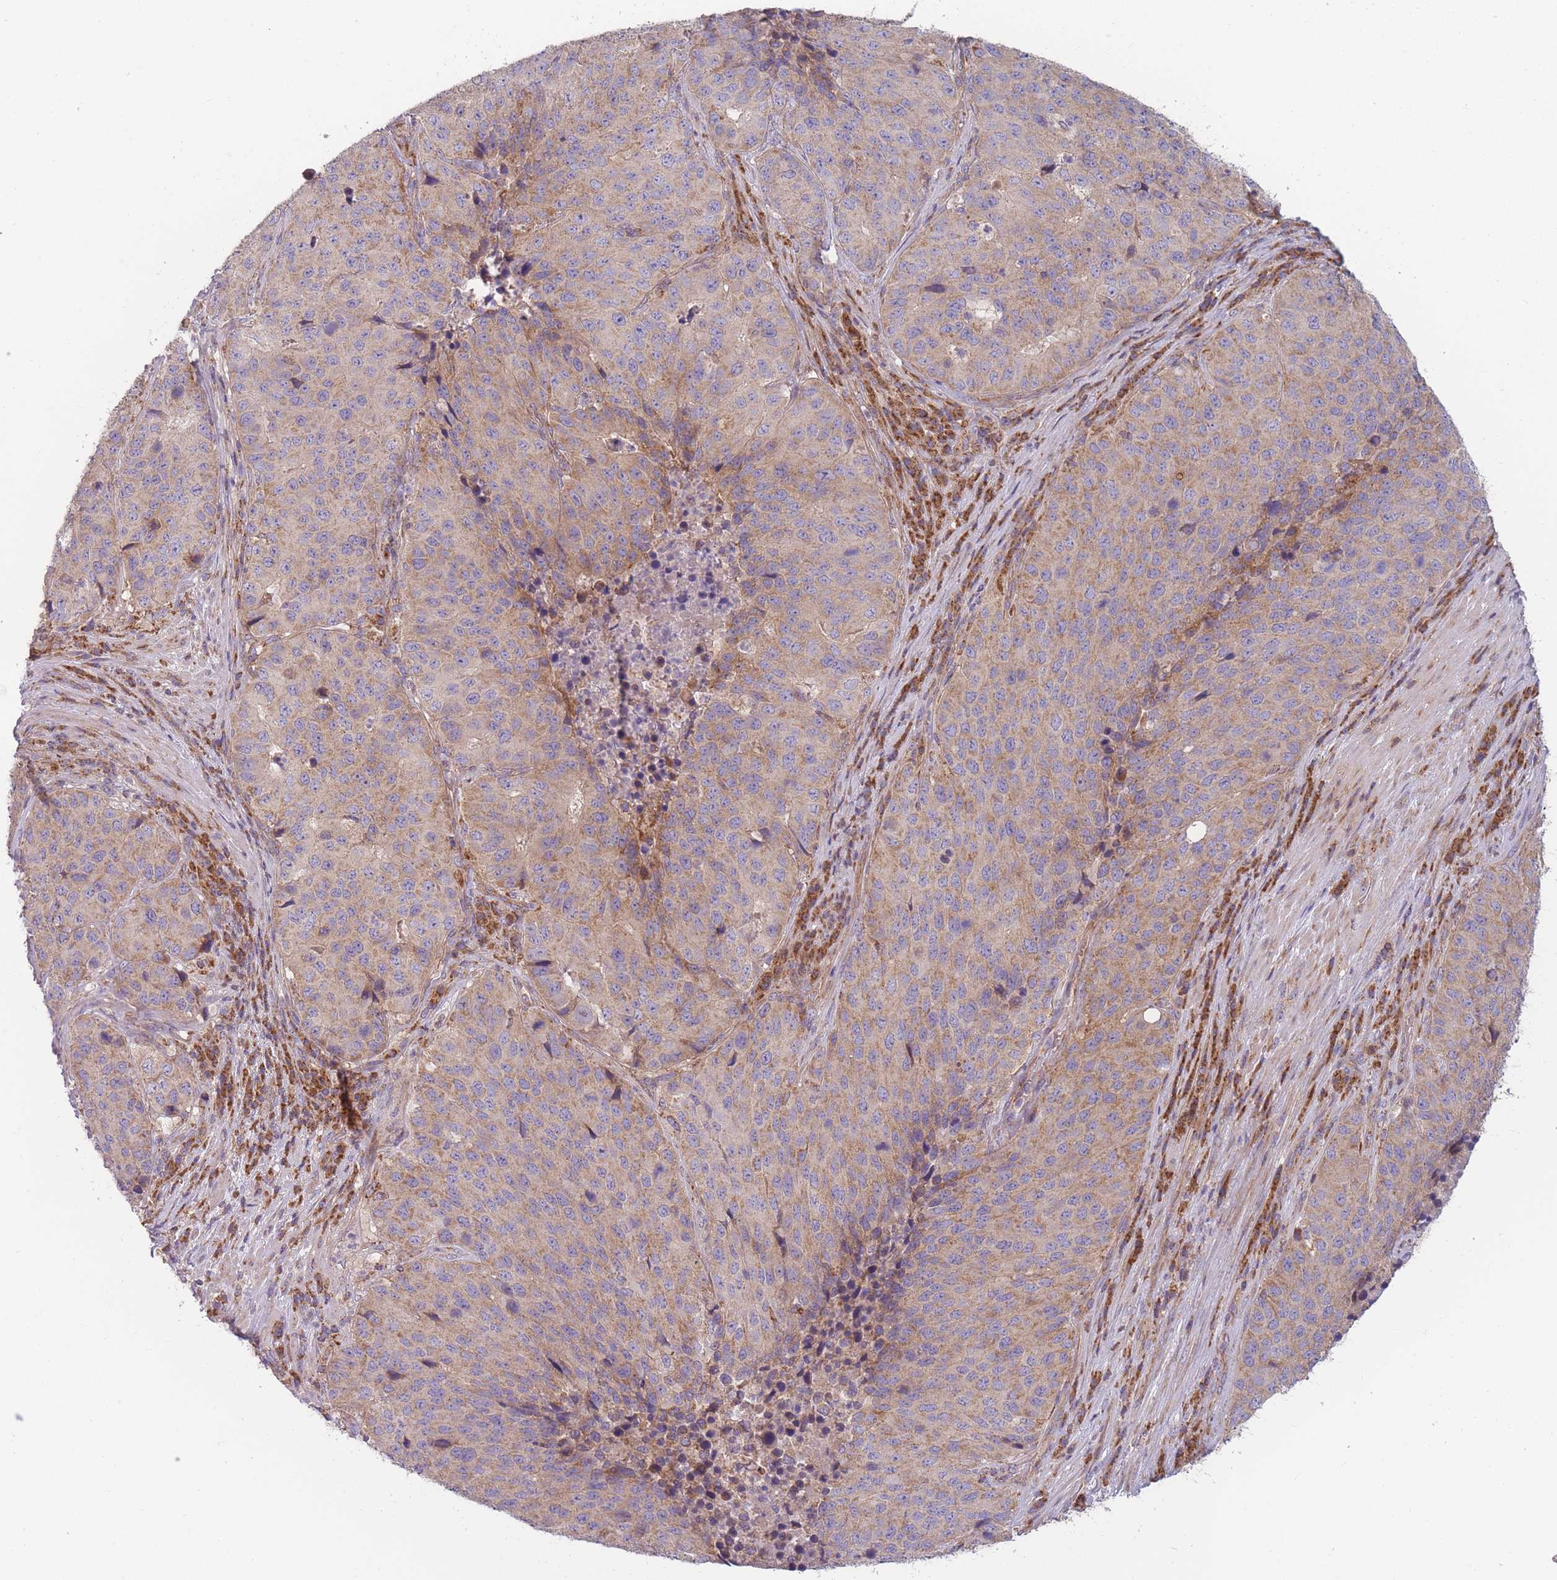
{"staining": {"intensity": "moderate", "quantity": "25%-75%", "location": "cytoplasmic/membranous"}, "tissue": "stomach cancer", "cell_type": "Tumor cells", "image_type": "cancer", "snomed": [{"axis": "morphology", "description": "Adenocarcinoma, NOS"}, {"axis": "topography", "description": "Stomach"}], "caption": "Protein staining of stomach adenocarcinoma tissue displays moderate cytoplasmic/membranous staining in approximately 25%-75% of tumor cells. The staining was performed using DAB (3,3'-diaminobenzidine) to visualize the protein expression in brown, while the nuclei were stained in blue with hematoxylin (Magnification: 20x).", "gene": "NDUFA9", "patient": {"sex": "male", "age": 71}}